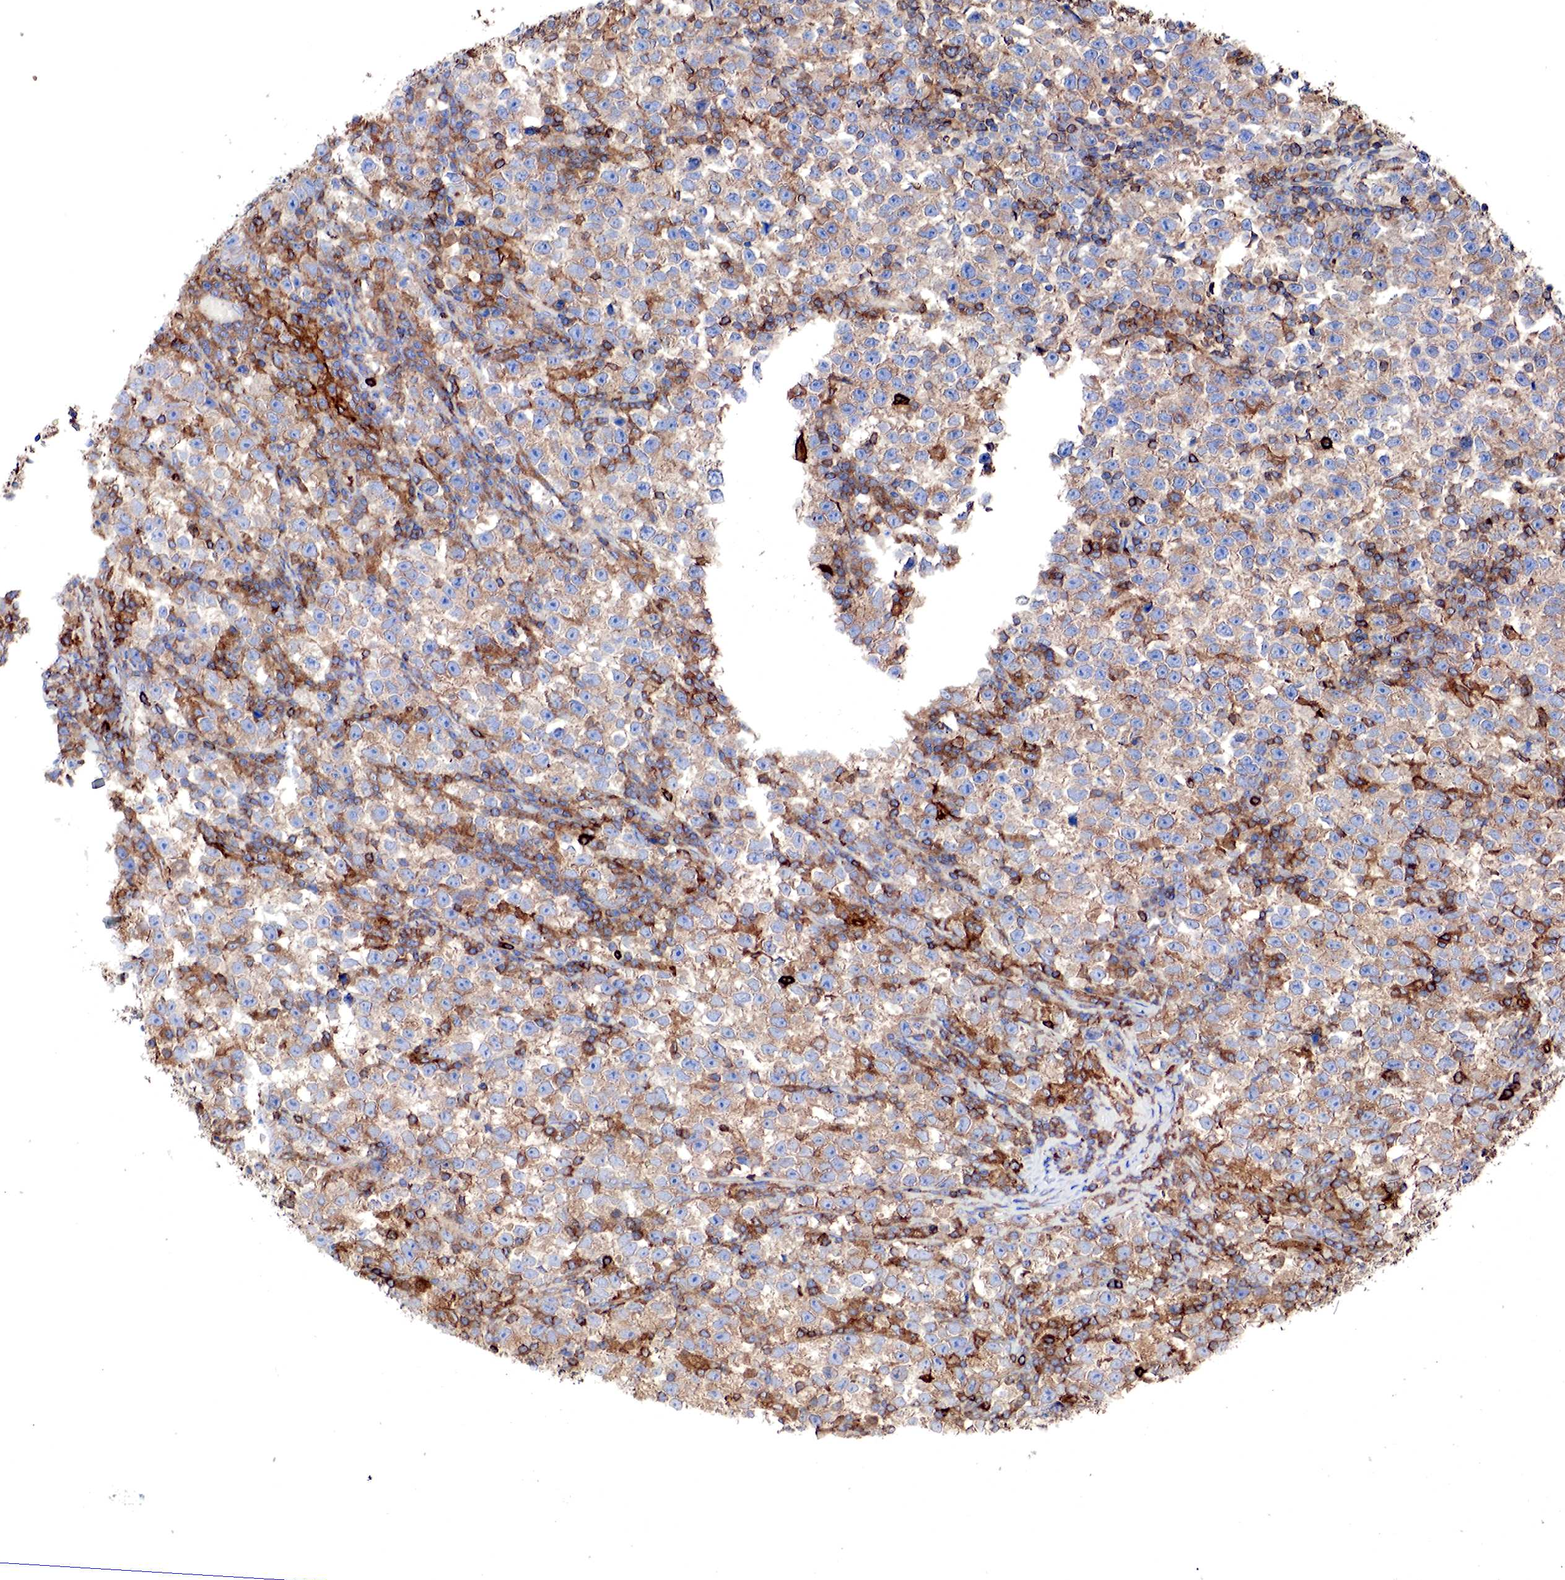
{"staining": {"intensity": "moderate", "quantity": "25%-75%", "location": "cytoplasmic/membranous"}, "tissue": "testis cancer", "cell_type": "Tumor cells", "image_type": "cancer", "snomed": [{"axis": "morphology", "description": "Seminoma, NOS"}, {"axis": "topography", "description": "Testis"}], "caption": "Immunohistochemical staining of human testis seminoma demonstrates moderate cytoplasmic/membranous protein positivity in approximately 25%-75% of tumor cells.", "gene": "G6PD", "patient": {"sex": "male", "age": 43}}